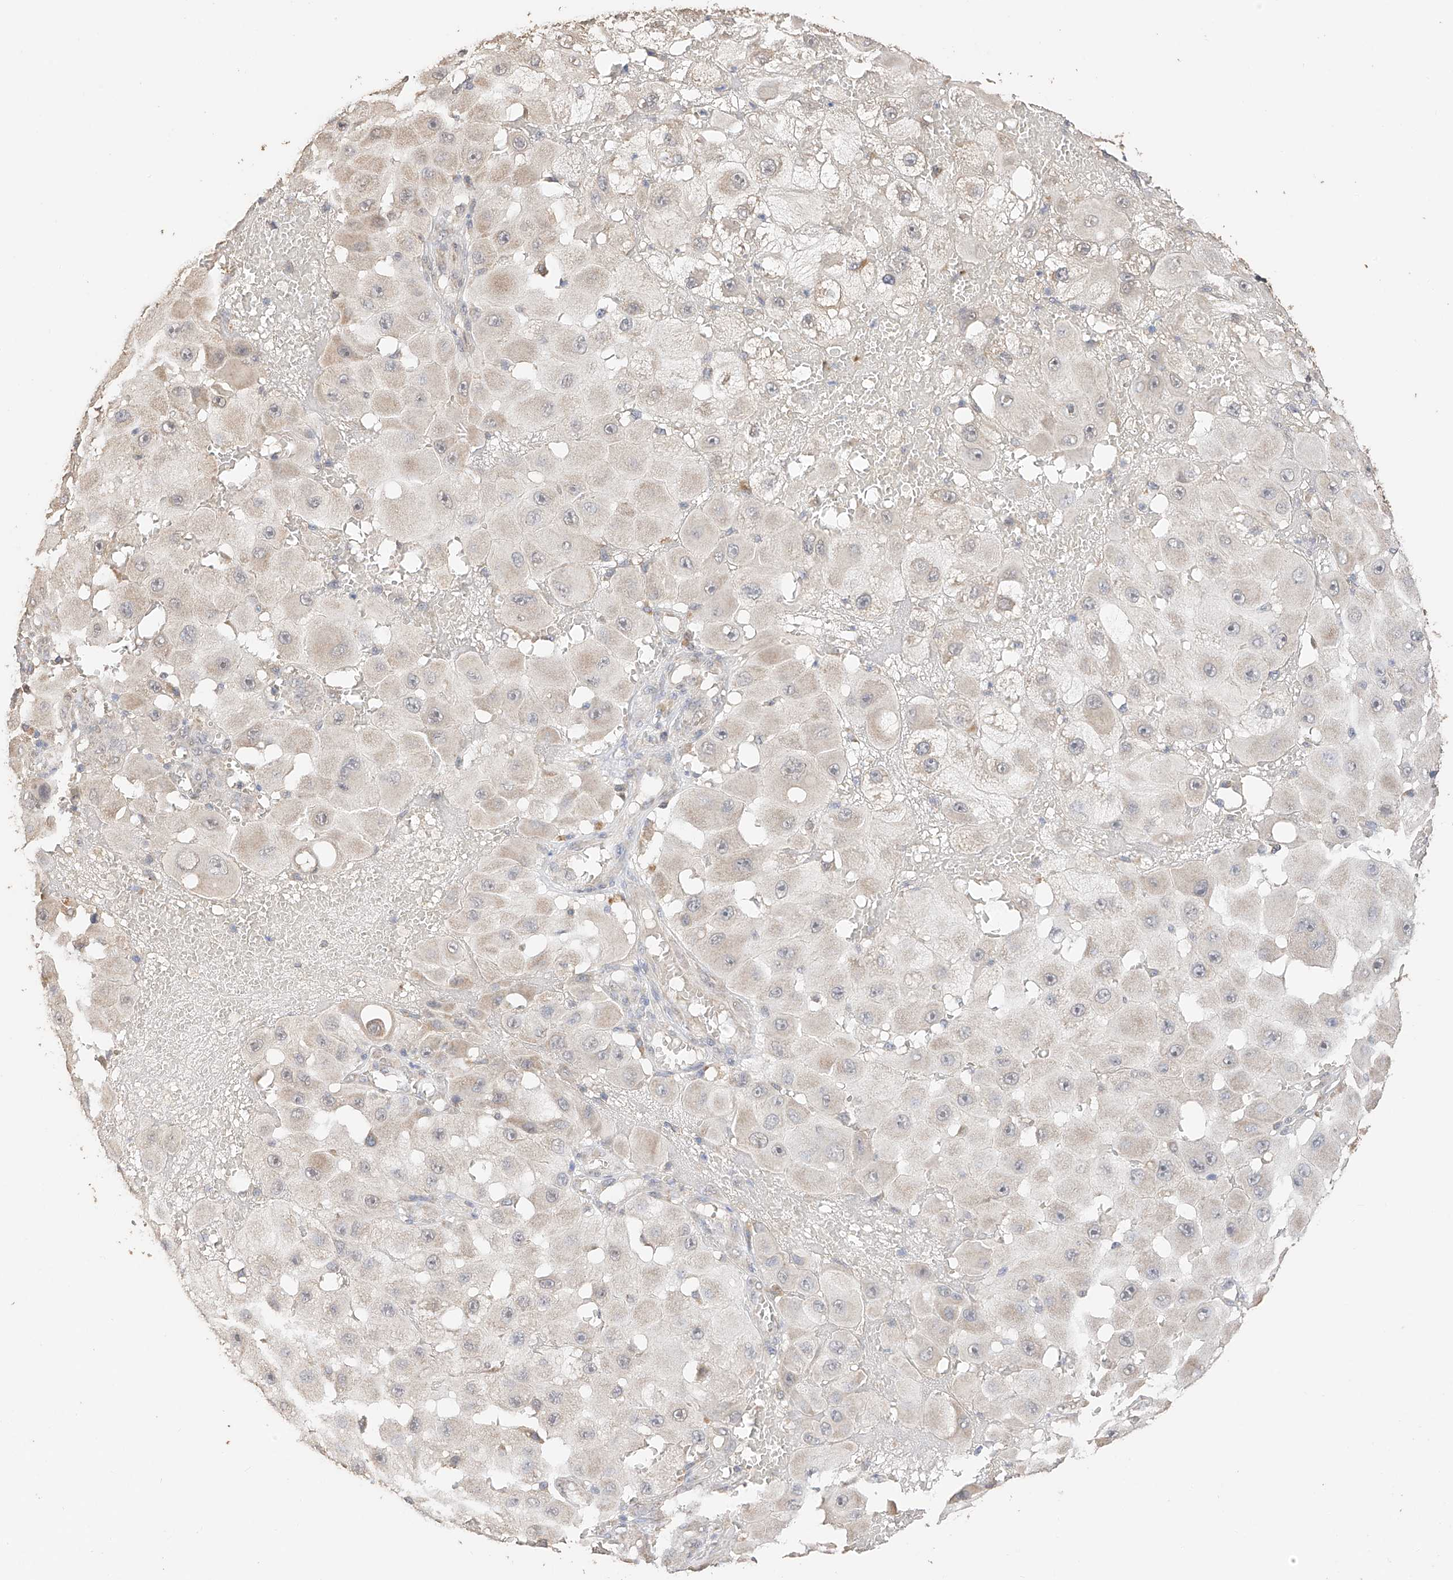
{"staining": {"intensity": "weak", "quantity": "<25%", "location": "cytoplasmic/membranous"}, "tissue": "melanoma", "cell_type": "Tumor cells", "image_type": "cancer", "snomed": [{"axis": "morphology", "description": "Malignant melanoma, NOS"}, {"axis": "topography", "description": "Skin"}], "caption": "DAB immunohistochemical staining of melanoma exhibits no significant staining in tumor cells. (DAB (3,3'-diaminobenzidine) immunohistochemistry (IHC), high magnification).", "gene": "IL22RA2", "patient": {"sex": "female", "age": 81}}